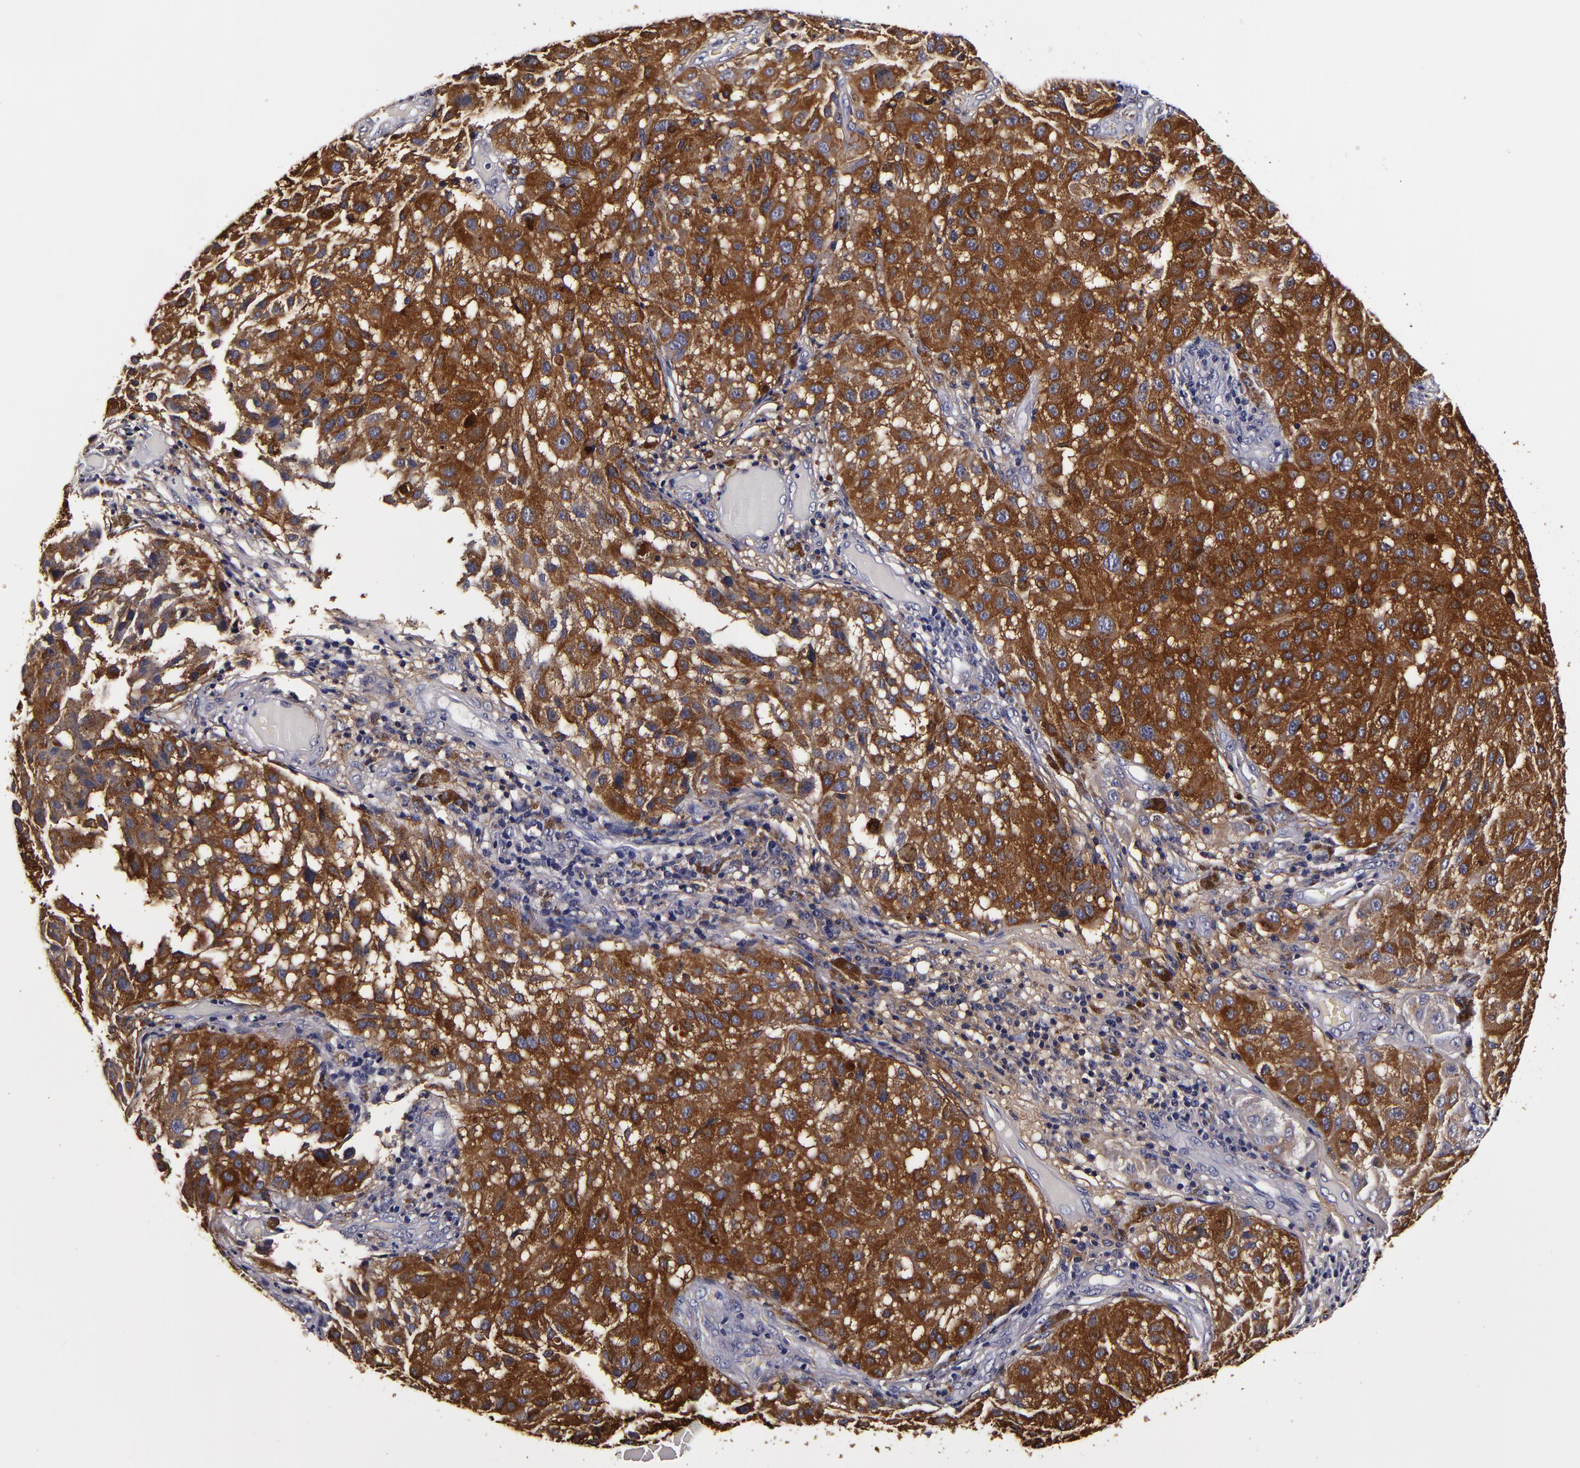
{"staining": {"intensity": "moderate", "quantity": ">75%", "location": "cytoplasmic/membranous"}, "tissue": "melanoma", "cell_type": "Tumor cells", "image_type": "cancer", "snomed": [{"axis": "morphology", "description": "Malignant melanoma, NOS"}, {"axis": "topography", "description": "Skin"}], "caption": "IHC (DAB) staining of human malignant melanoma exhibits moderate cytoplasmic/membranous protein staining in approximately >75% of tumor cells.", "gene": "LGALS3BP", "patient": {"sex": "female", "age": 64}}